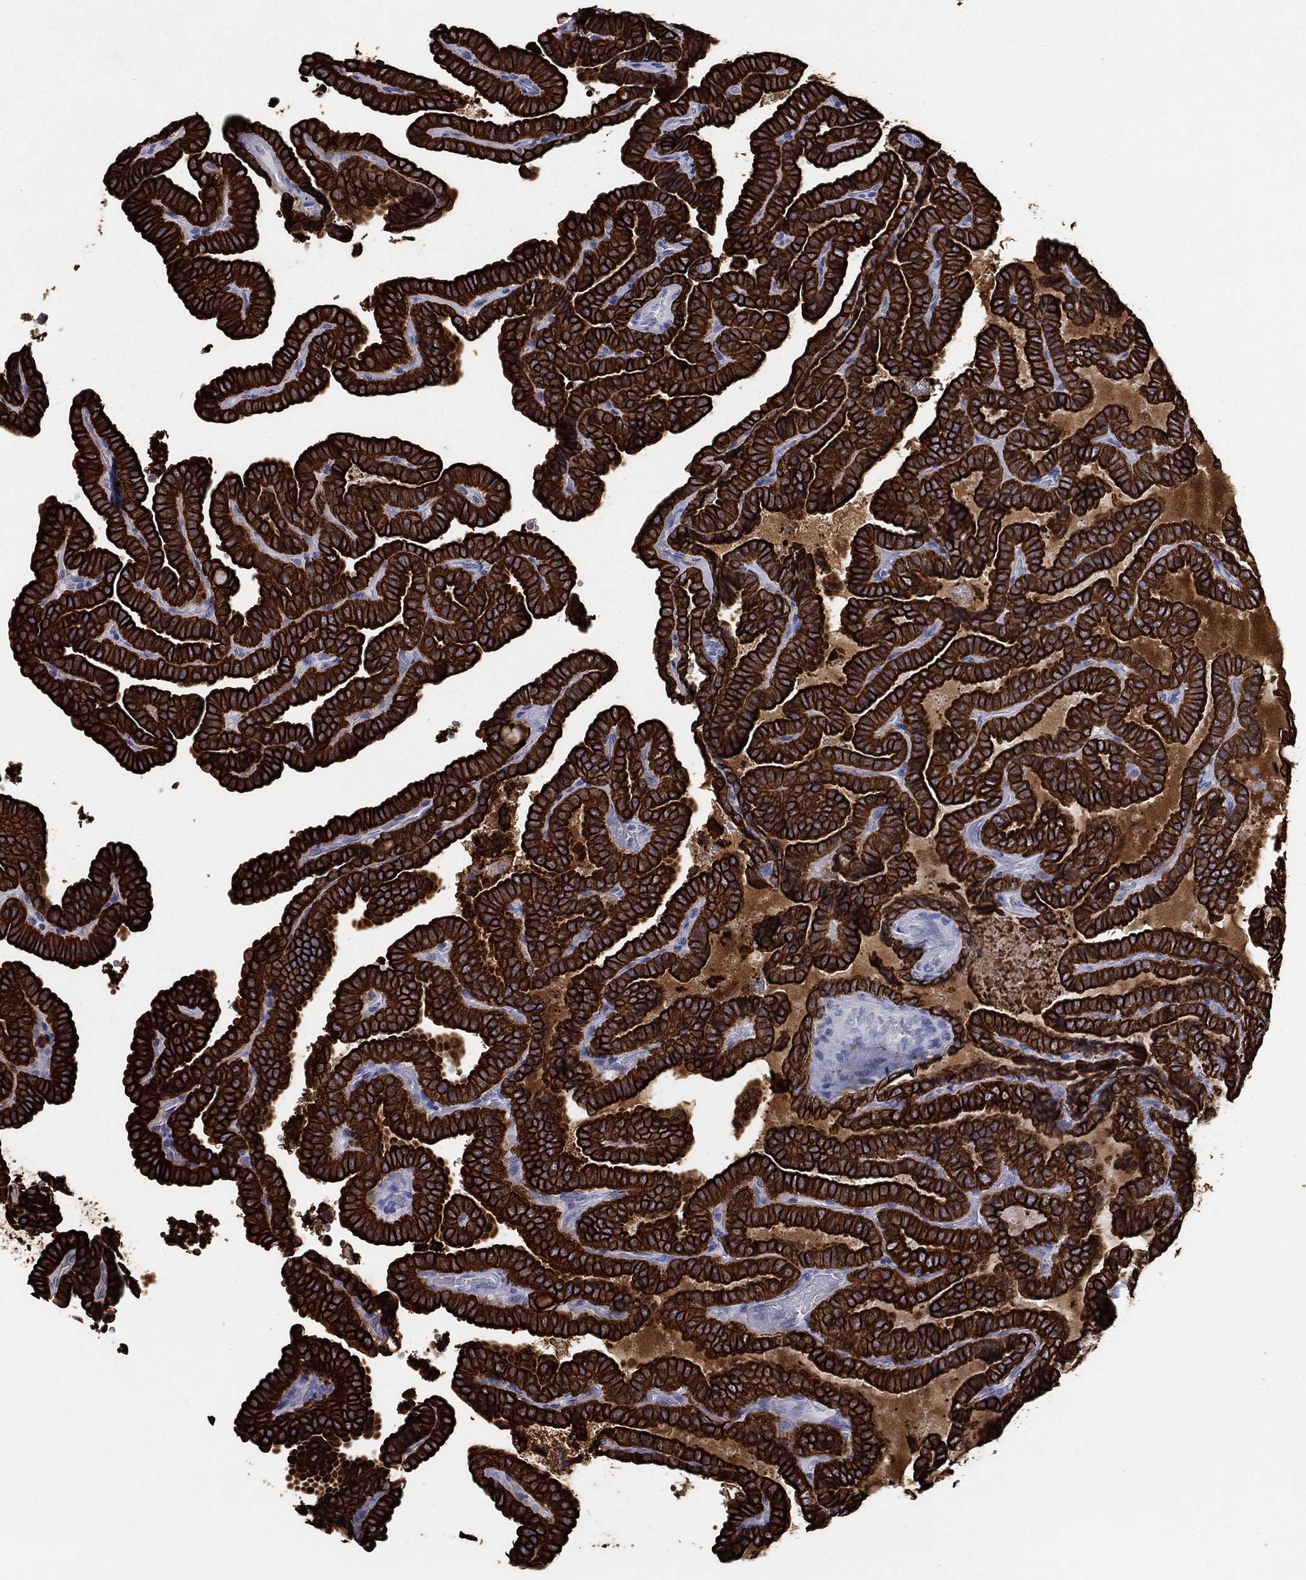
{"staining": {"intensity": "strong", "quantity": ">75%", "location": "cytoplasmic/membranous"}, "tissue": "thyroid cancer", "cell_type": "Tumor cells", "image_type": "cancer", "snomed": [{"axis": "morphology", "description": "Papillary adenocarcinoma, NOS"}, {"axis": "topography", "description": "Thyroid gland"}], "caption": "The micrograph reveals a brown stain indicating the presence of a protein in the cytoplasmic/membranous of tumor cells in papillary adenocarcinoma (thyroid).", "gene": "KRT7", "patient": {"sex": "female", "age": 39}}